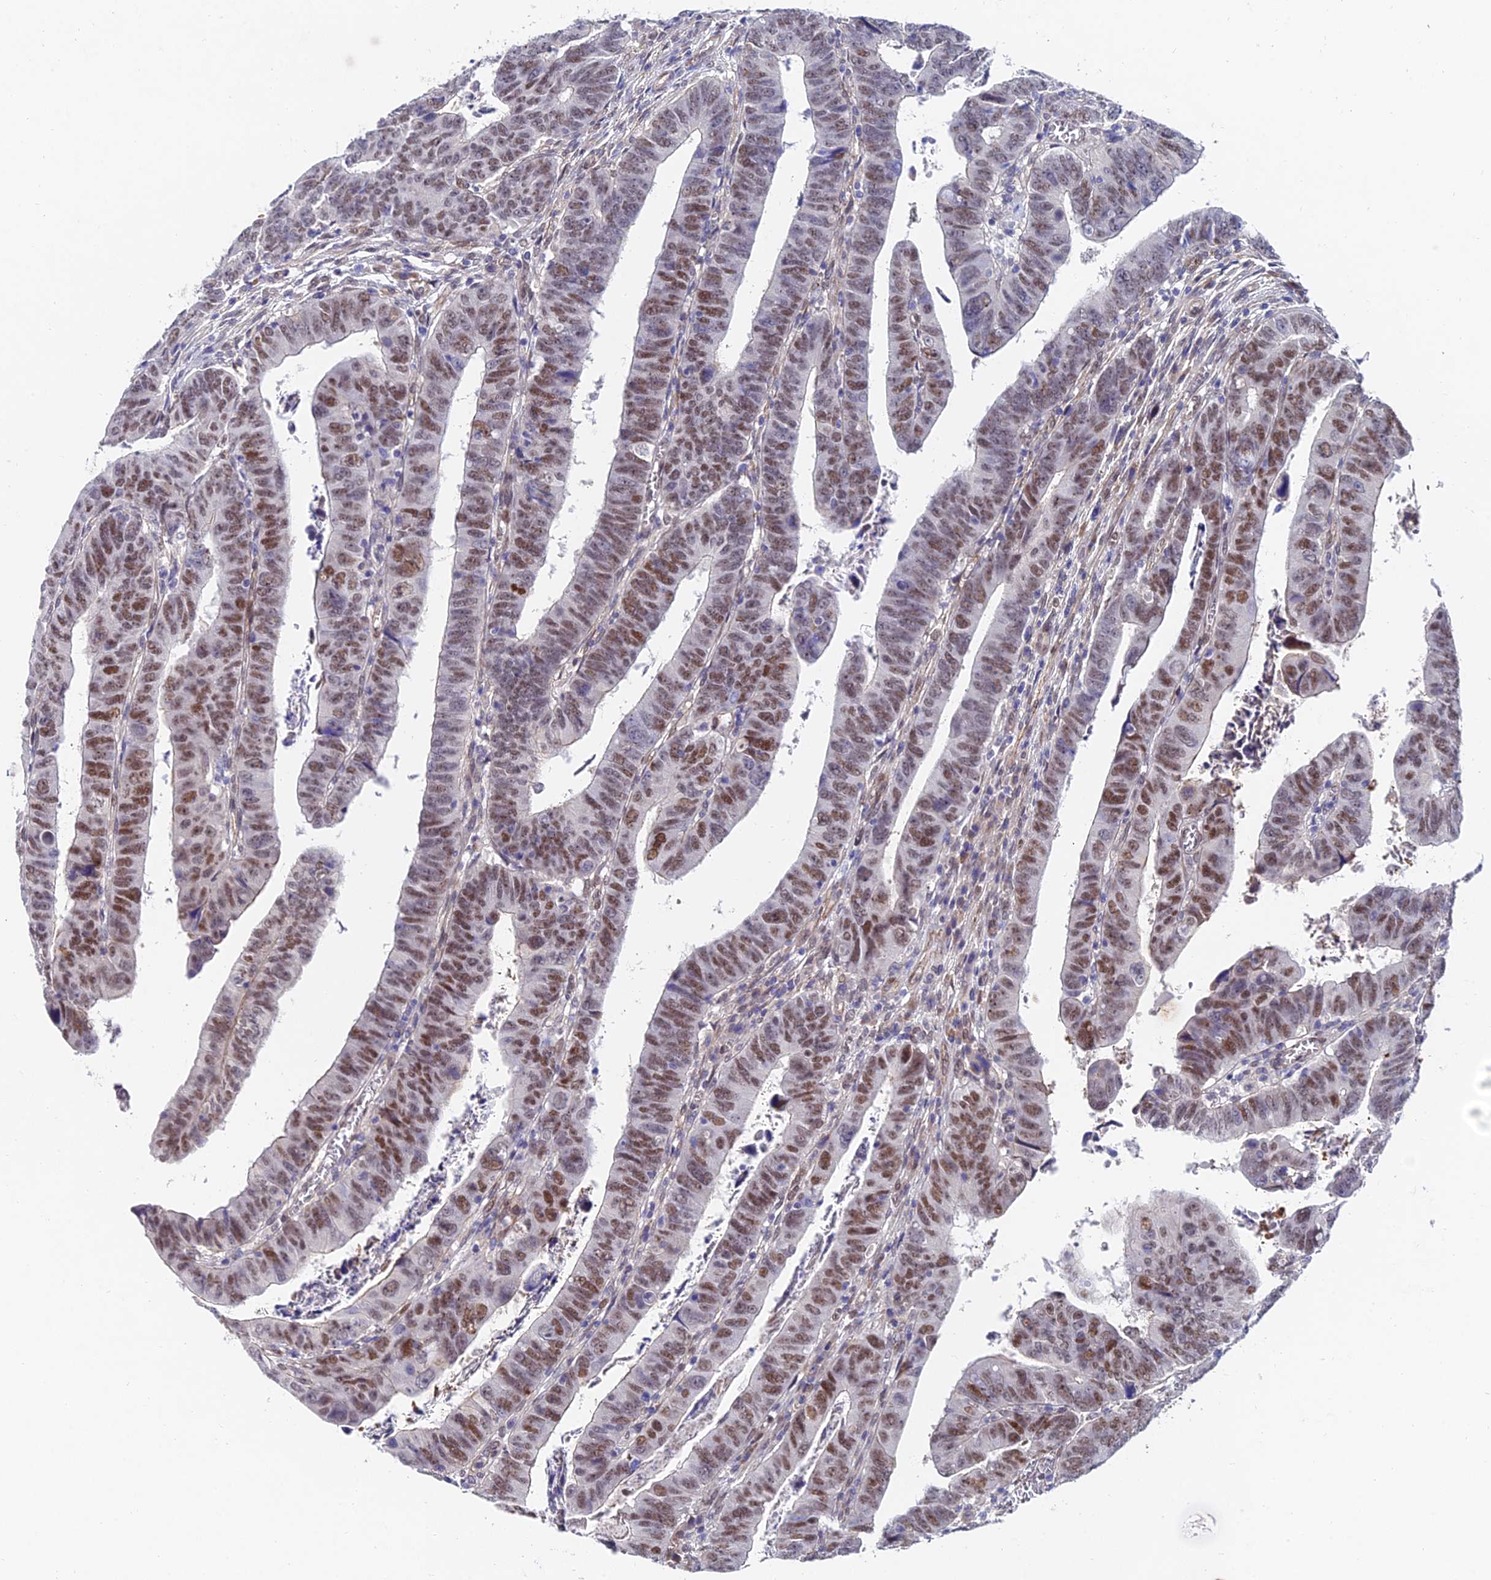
{"staining": {"intensity": "moderate", "quantity": ">75%", "location": "nuclear"}, "tissue": "colorectal cancer", "cell_type": "Tumor cells", "image_type": "cancer", "snomed": [{"axis": "morphology", "description": "Normal tissue, NOS"}, {"axis": "morphology", "description": "Adenocarcinoma, NOS"}, {"axis": "topography", "description": "Rectum"}], "caption": "Immunohistochemistry staining of adenocarcinoma (colorectal), which displays medium levels of moderate nuclear expression in approximately >75% of tumor cells indicating moderate nuclear protein expression. The staining was performed using DAB (brown) for protein detection and nuclei were counterstained in hematoxylin (blue).", "gene": "TRIM24", "patient": {"sex": "female", "age": 65}}